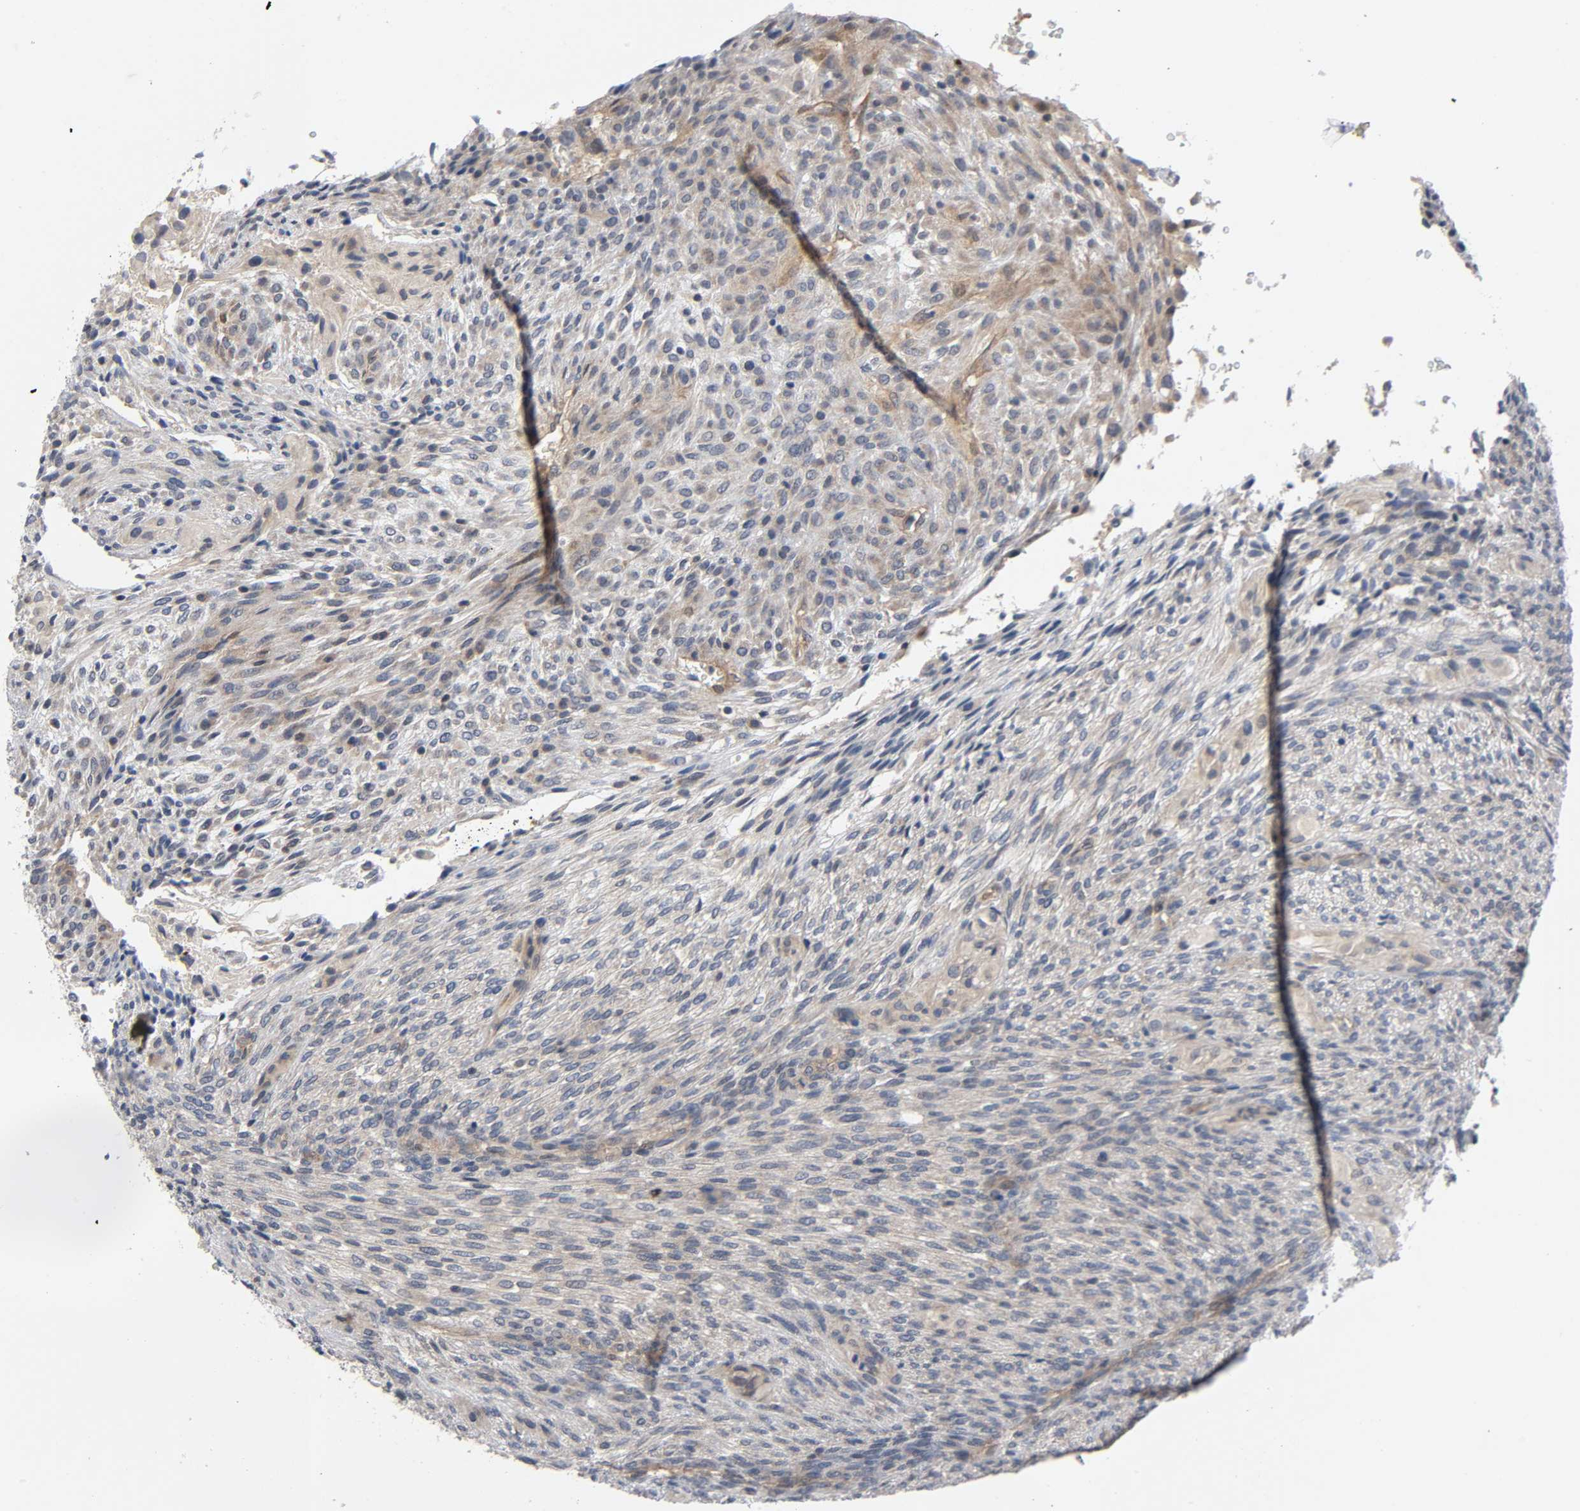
{"staining": {"intensity": "weak", "quantity": "25%-75%", "location": "cytoplasmic/membranous"}, "tissue": "glioma", "cell_type": "Tumor cells", "image_type": "cancer", "snomed": [{"axis": "morphology", "description": "Glioma, malignant, High grade"}, {"axis": "topography", "description": "Cerebral cortex"}], "caption": "A micrograph of high-grade glioma (malignant) stained for a protein displays weak cytoplasmic/membranous brown staining in tumor cells. Nuclei are stained in blue.", "gene": "MAPK8", "patient": {"sex": "female", "age": 55}}